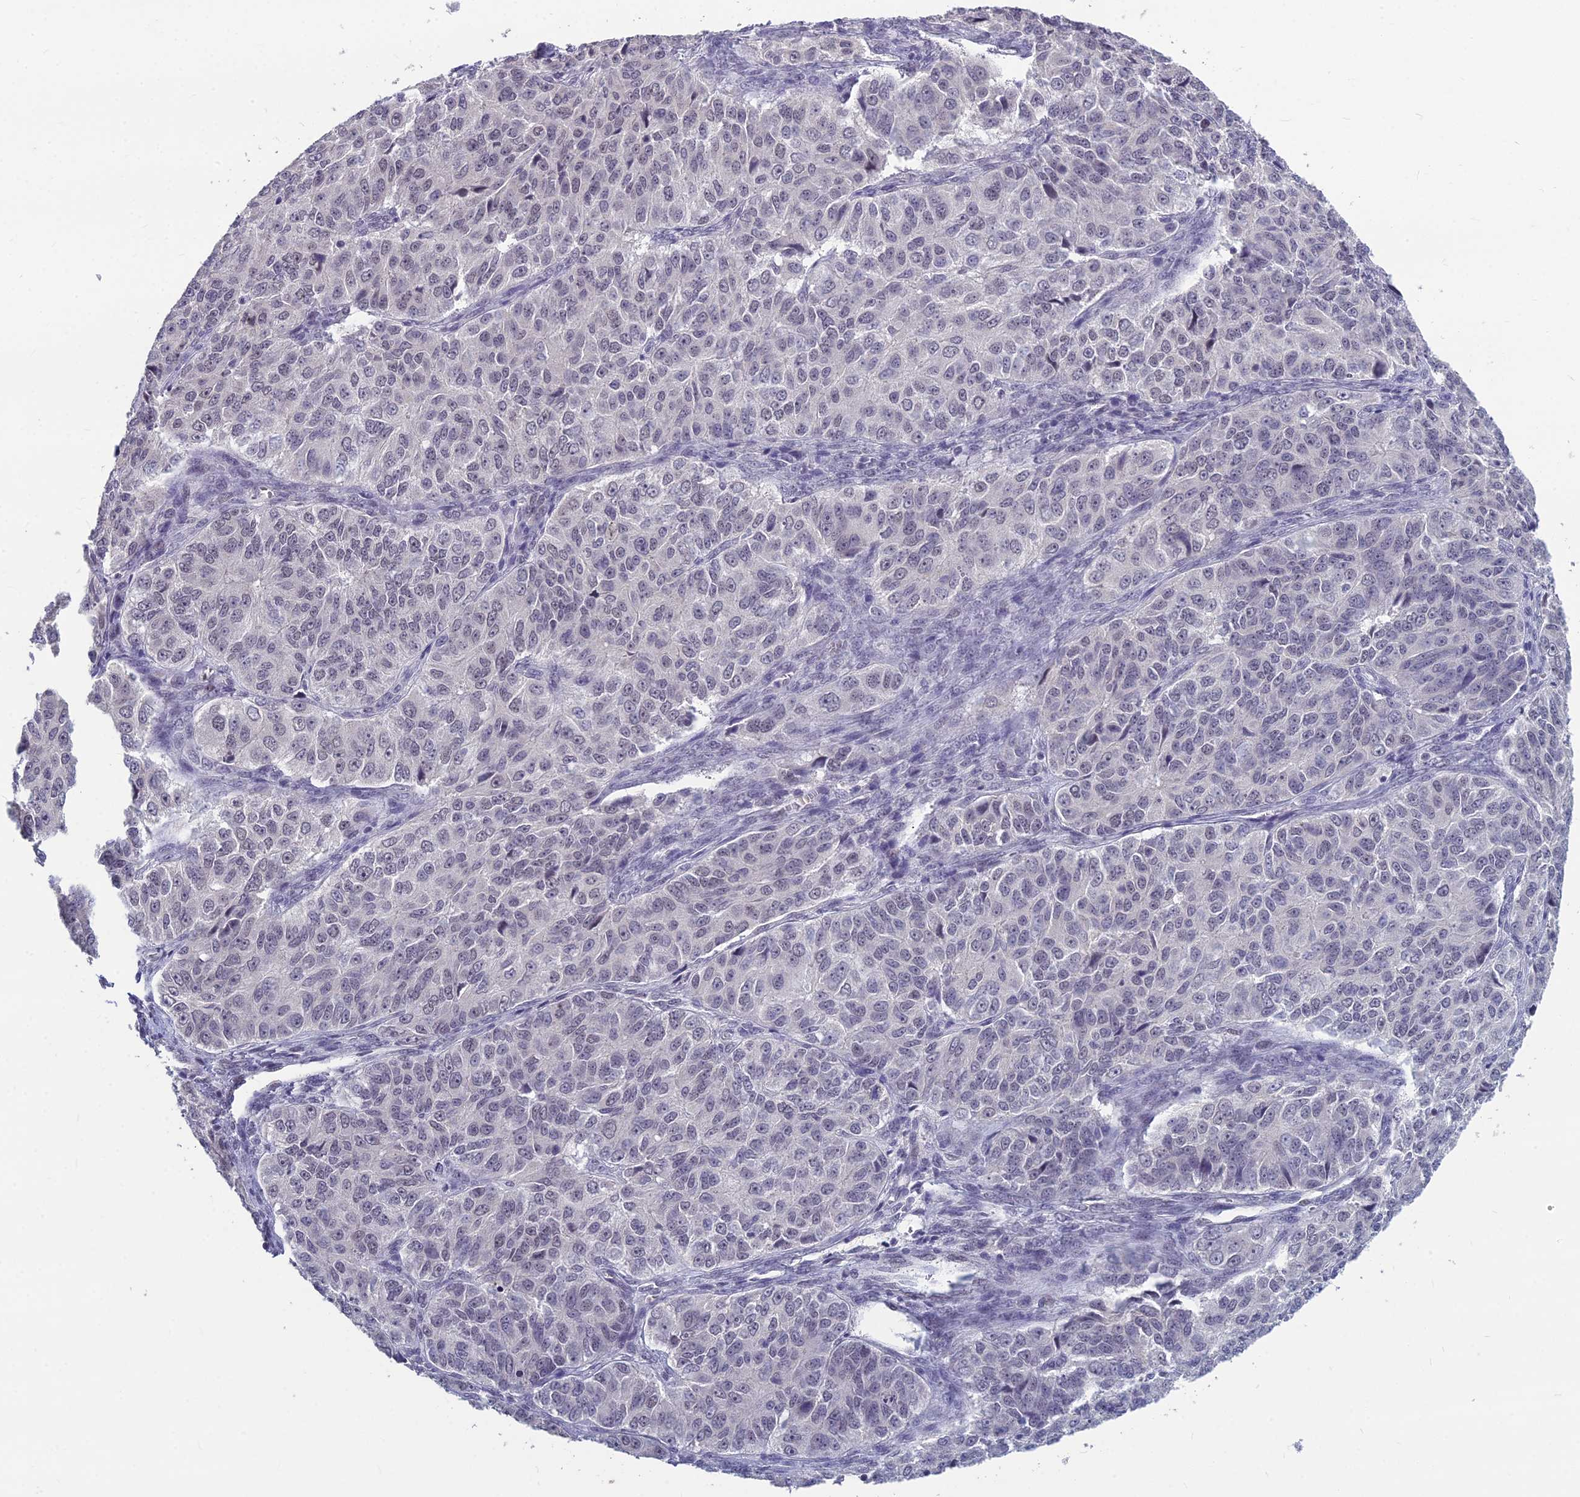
{"staining": {"intensity": "negative", "quantity": "none", "location": "none"}, "tissue": "ovarian cancer", "cell_type": "Tumor cells", "image_type": "cancer", "snomed": [{"axis": "morphology", "description": "Carcinoma, endometroid"}, {"axis": "topography", "description": "Ovary"}], "caption": "An image of human ovarian cancer is negative for staining in tumor cells.", "gene": "KAT7", "patient": {"sex": "female", "age": 51}}